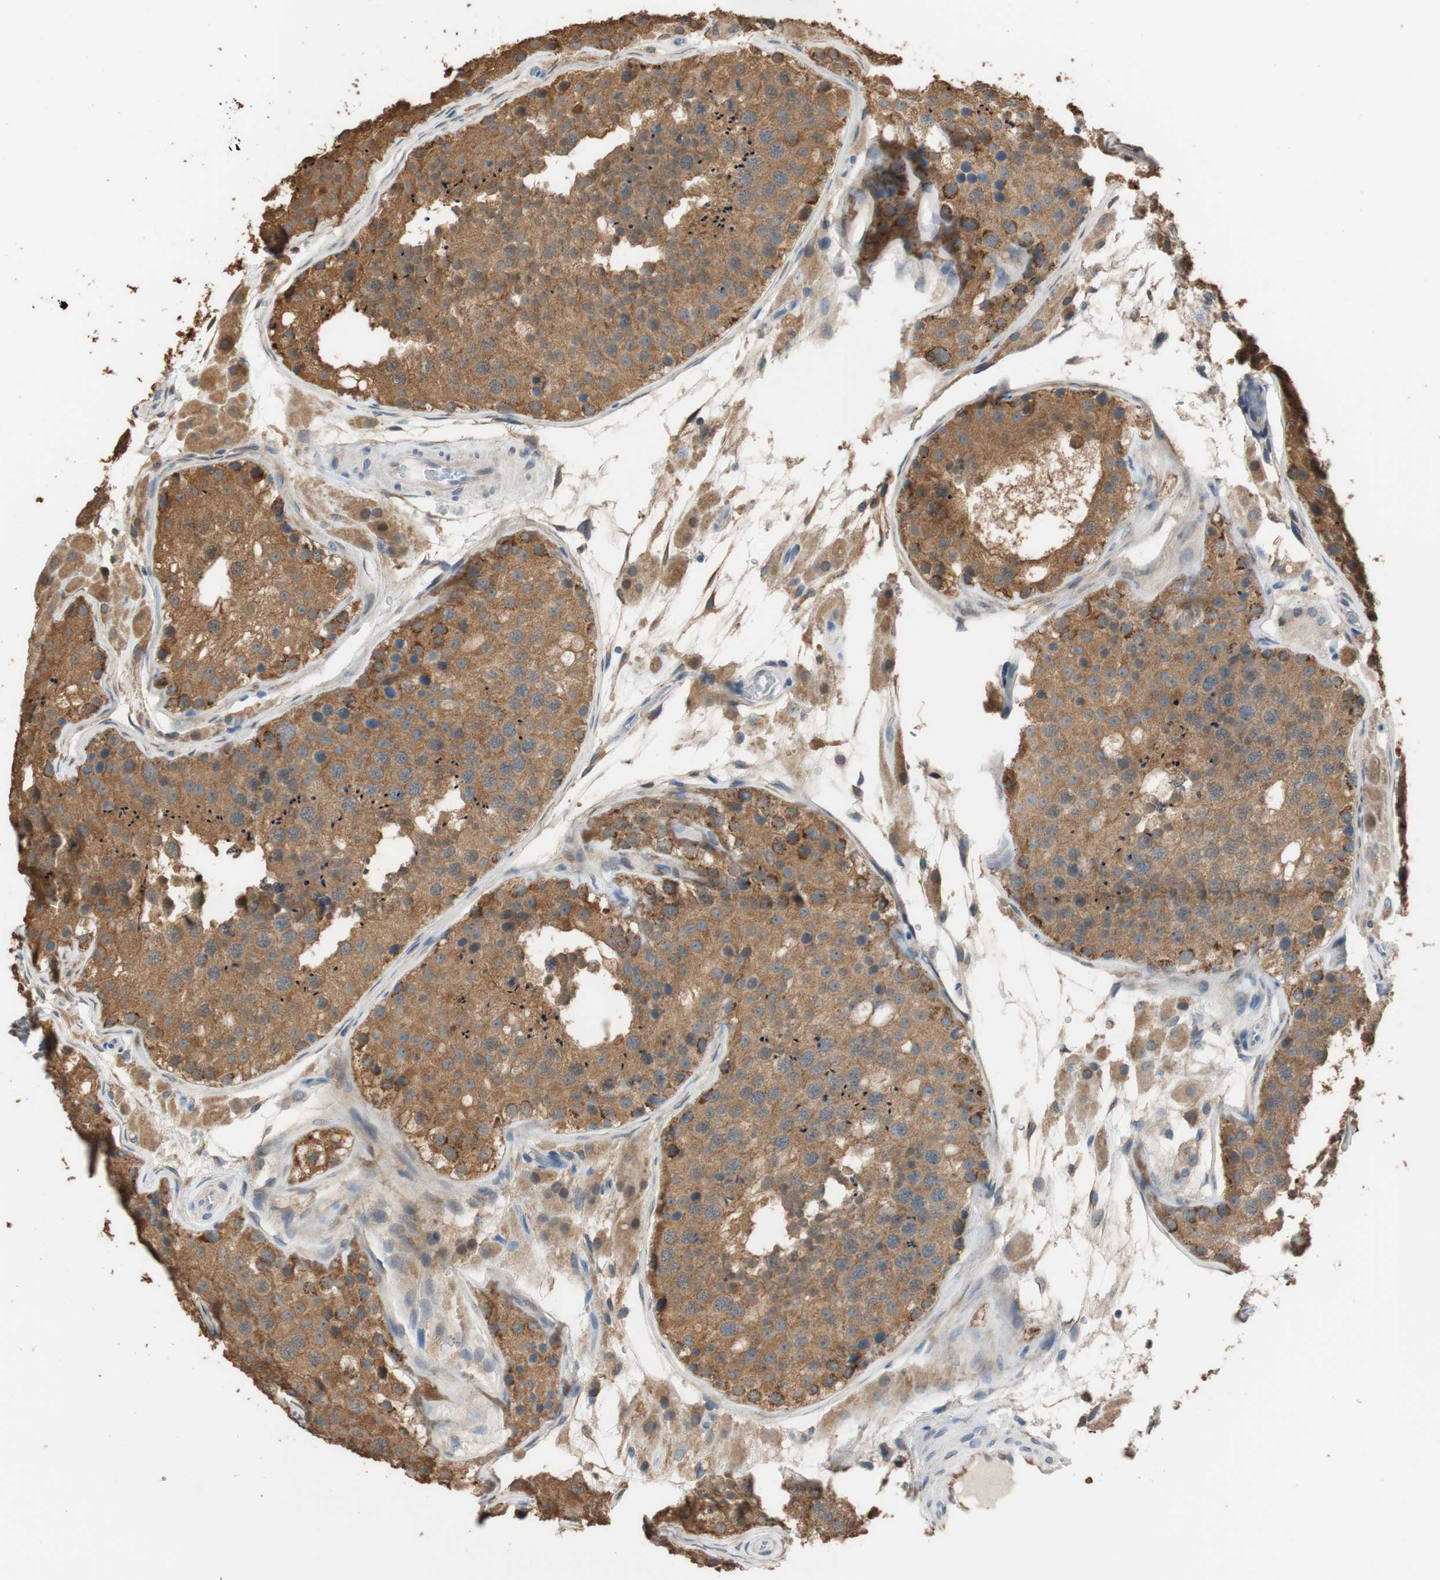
{"staining": {"intensity": "moderate", "quantity": ">75%", "location": "cytoplasmic/membranous"}, "tissue": "testis", "cell_type": "Cells in seminiferous ducts", "image_type": "normal", "snomed": [{"axis": "morphology", "description": "Normal tissue, NOS"}, {"axis": "topography", "description": "Testis"}], "caption": "This micrograph shows IHC staining of benign human testis, with medium moderate cytoplasmic/membranous expression in approximately >75% of cells in seminiferous ducts.", "gene": "ALDH1A2", "patient": {"sex": "male", "age": 26}}